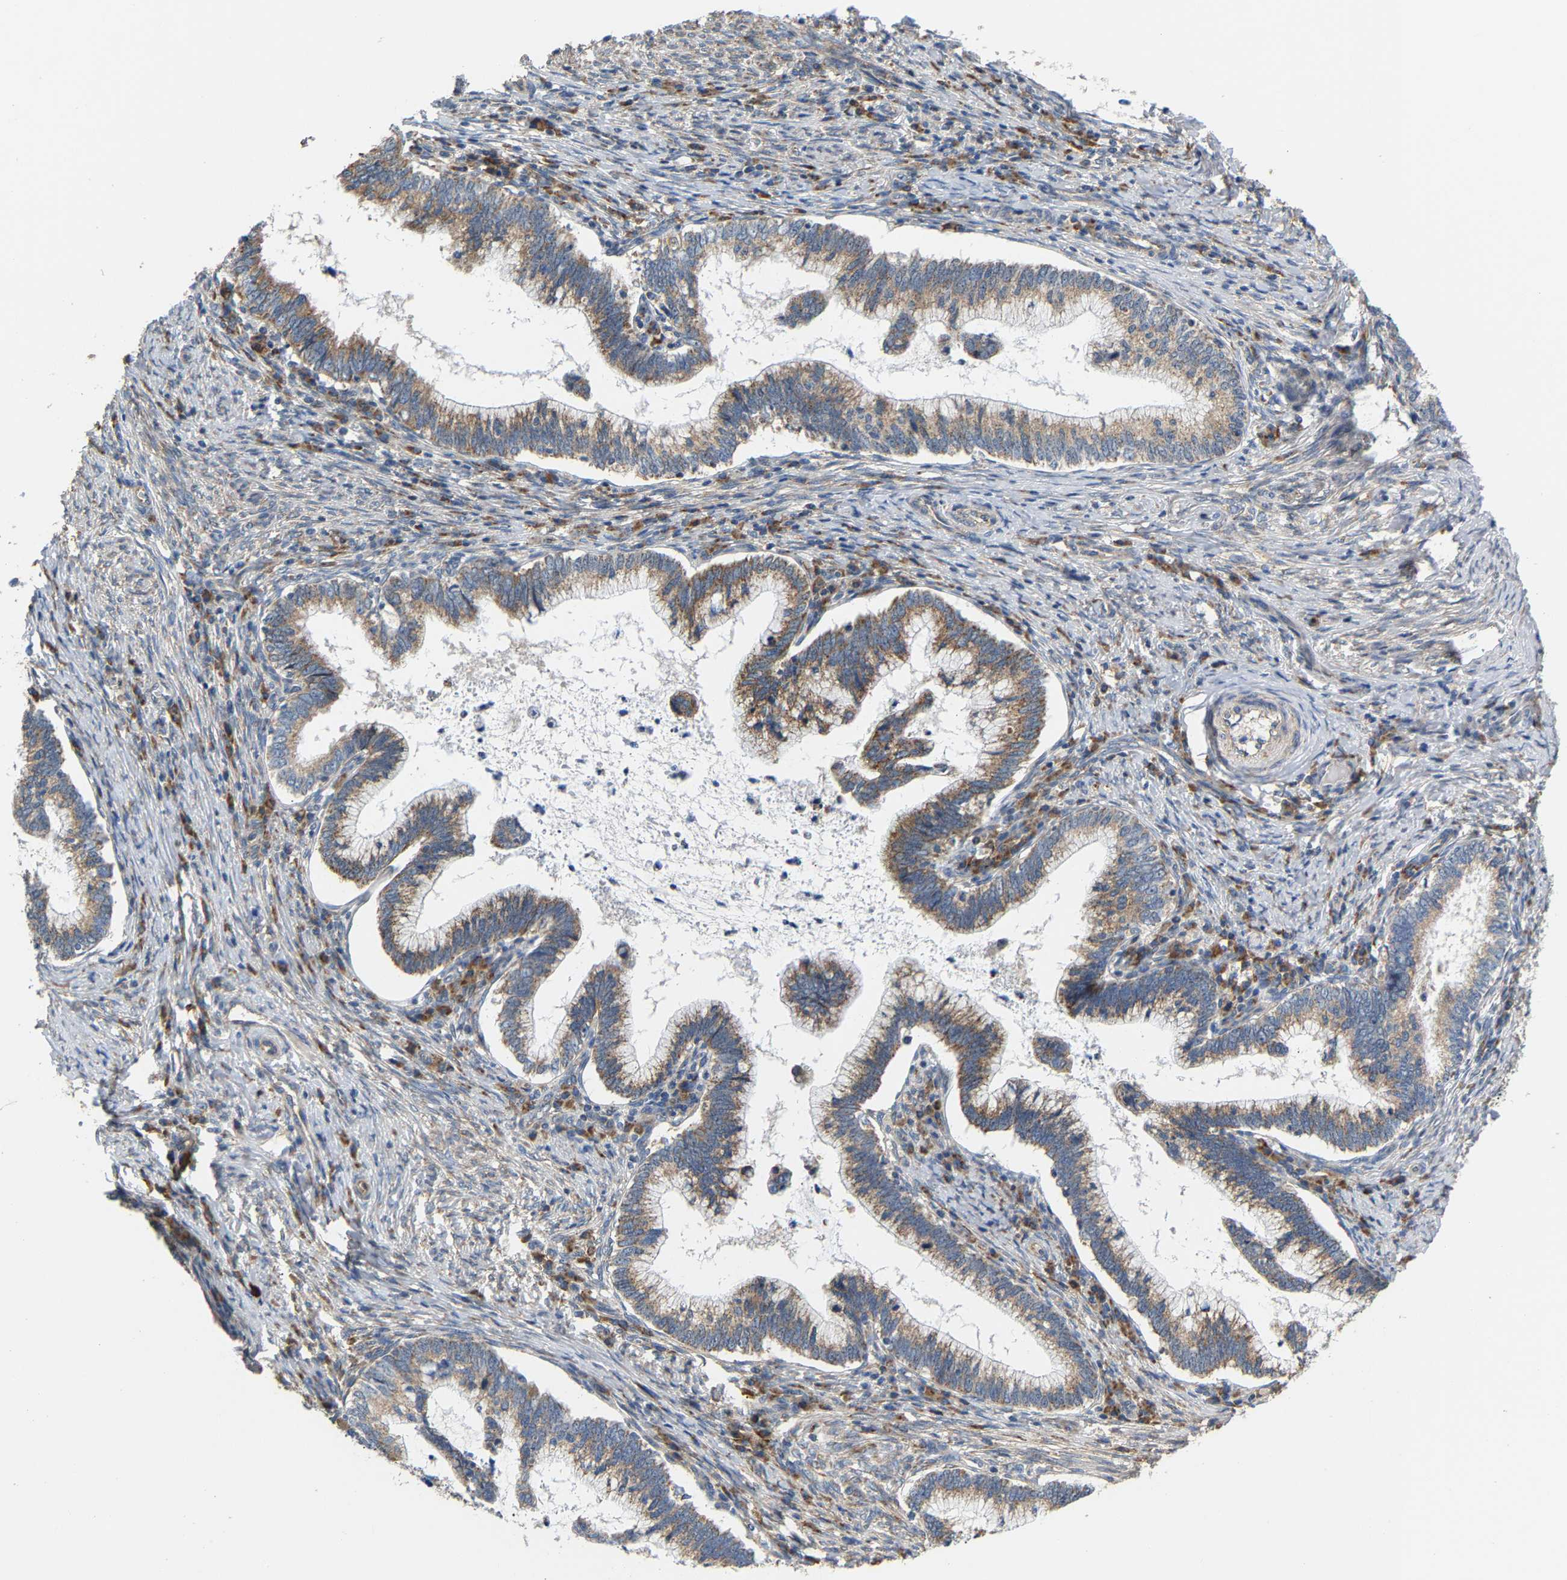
{"staining": {"intensity": "weak", "quantity": "25%-75%", "location": "cytoplasmic/membranous"}, "tissue": "cervical cancer", "cell_type": "Tumor cells", "image_type": "cancer", "snomed": [{"axis": "morphology", "description": "Adenocarcinoma, NOS"}, {"axis": "topography", "description": "Cervix"}], "caption": "Protein staining reveals weak cytoplasmic/membranous staining in approximately 25%-75% of tumor cells in cervical adenocarcinoma.", "gene": "TMEM168", "patient": {"sex": "female", "age": 36}}